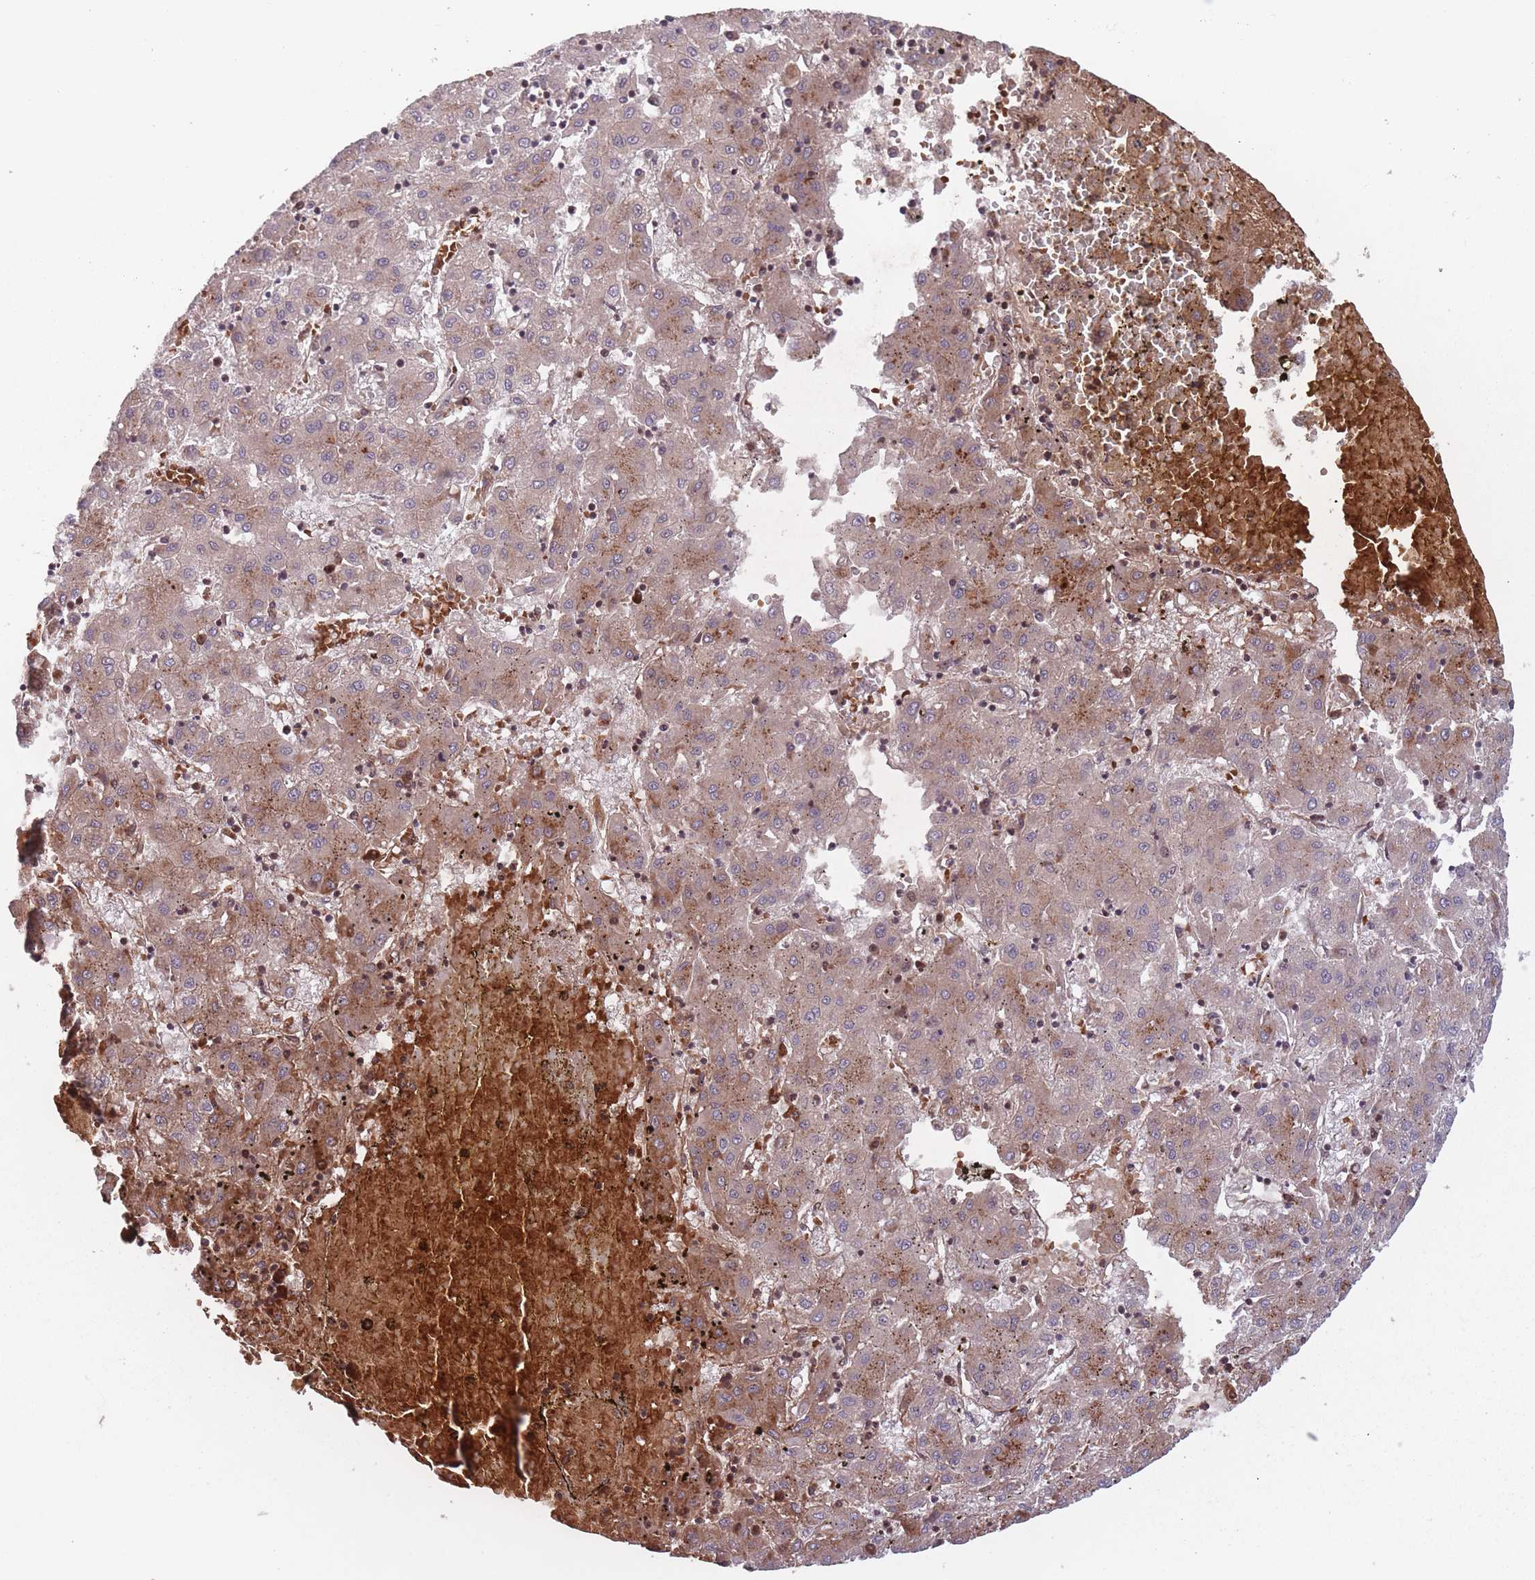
{"staining": {"intensity": "moderate", "quantity": "25%-75%", "location": "cytoplasmic/membranous"}, "tissue": "liver cancer", "cell_type": "Tumor cells", "image_type": "cancer", "snomed": [{"axis": "morphology", "description": "Carcinoma, Hepatocellular, NOS"}, {"axis": "topography", "description": "Liver"}], "caption": "Moderate cytoplasmic/membranous expression is present in about 25%-75% of tumor cells in liver cancer.", "gene": "SECTM1", "patient": {"sex": "male", "age": 72}}